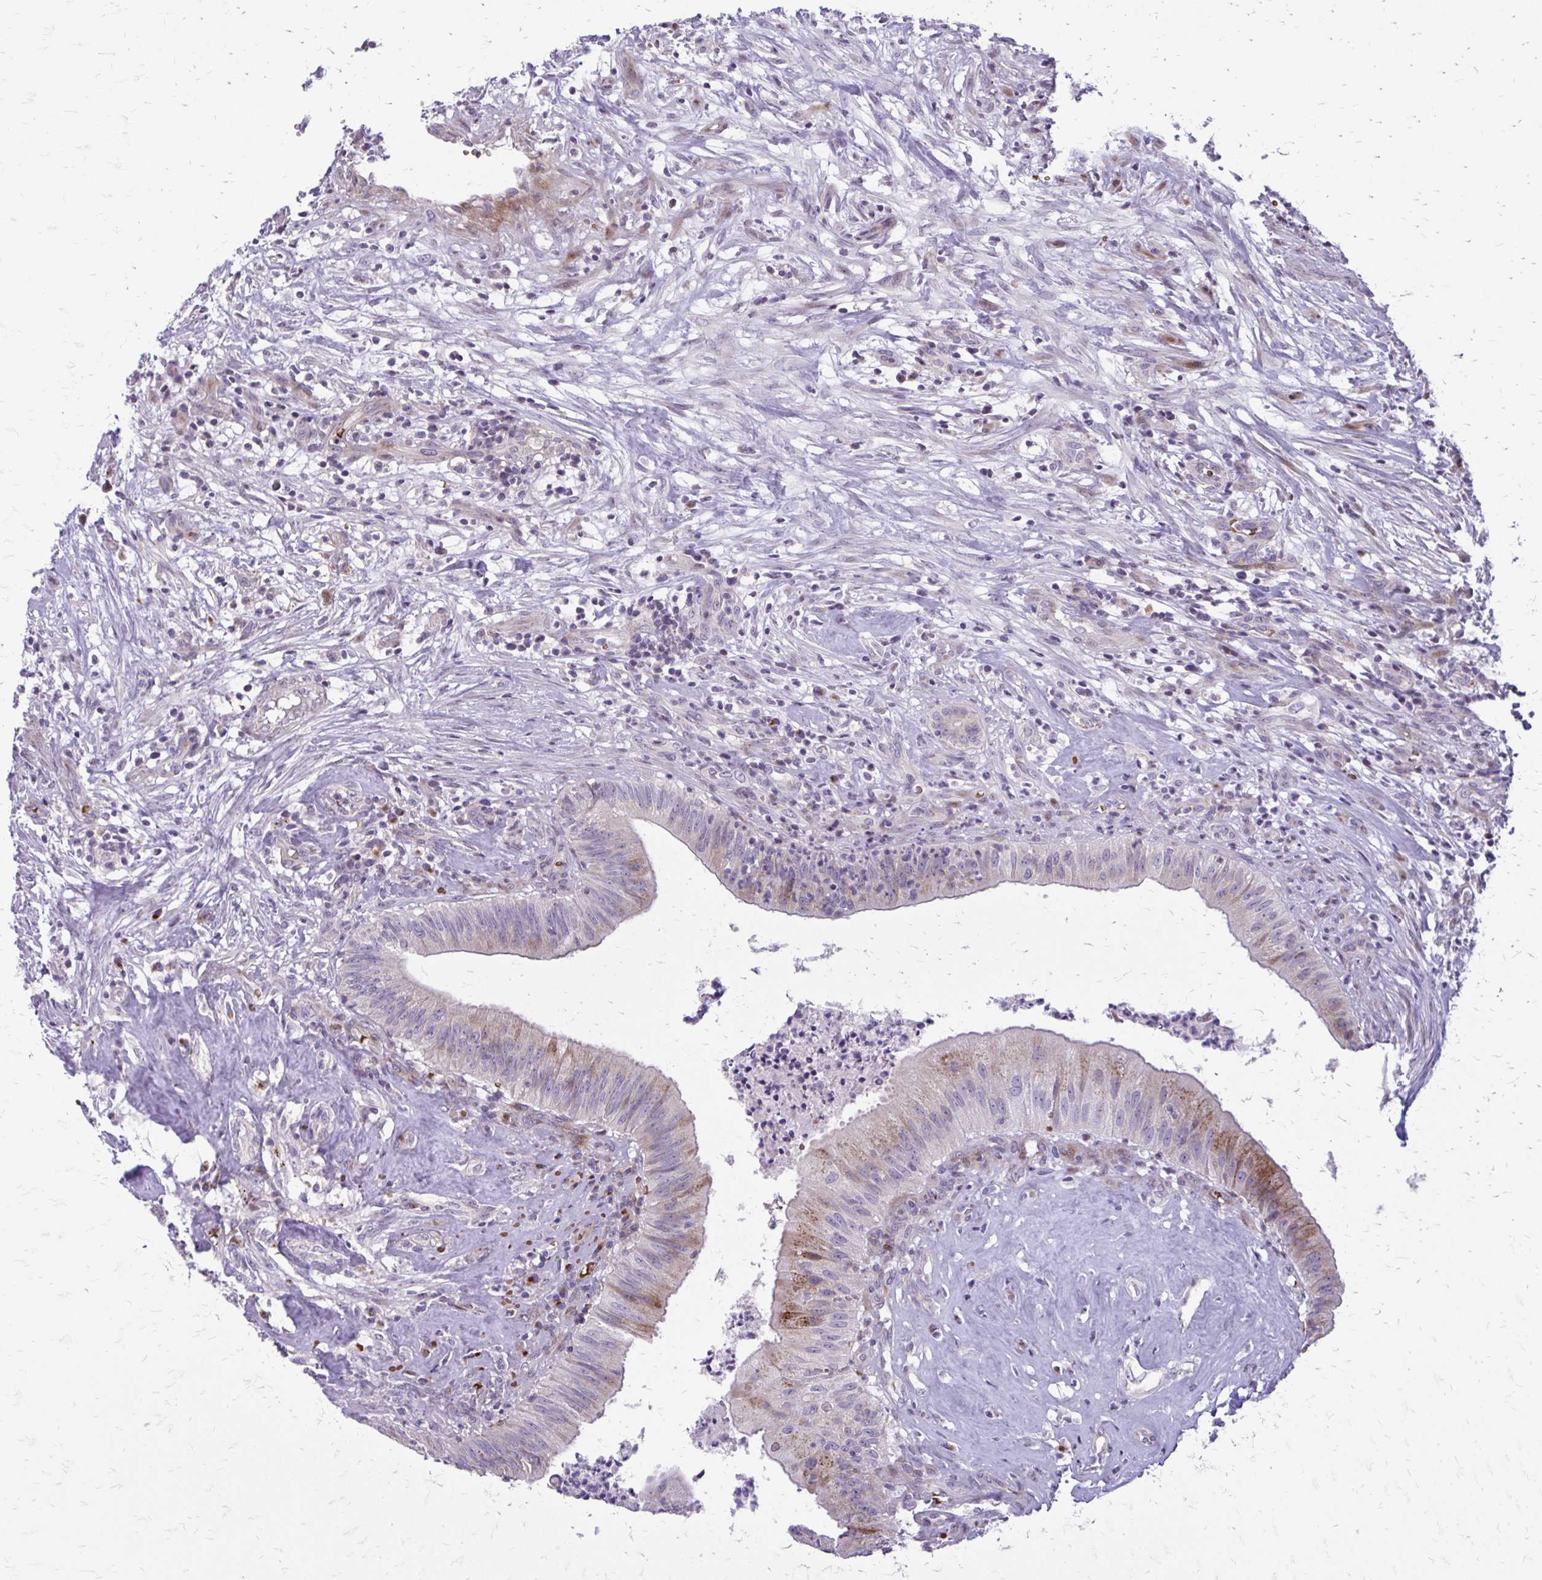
{"staining": {"intensity": "moderate", "quantity": "<25%", "location": "cytoplasmic/membranous"}, "tissue": "head and neck cancer", "cell_type": "Tumor cells", "image_type": "cancer", "snomed": [{"axis": "morphology", "description": "Adenocarcinoma, NOS"}, {"axis": "topography", "description": "Head-Neck"}], "caption": "Head and neck cancer stained with IHC demonstrates moderate cytoplasmic/membranous staining in approximately <25% of tumor cells.", "gene": "FUNDC2", "patient": {"sex": "male", "age": 44}}